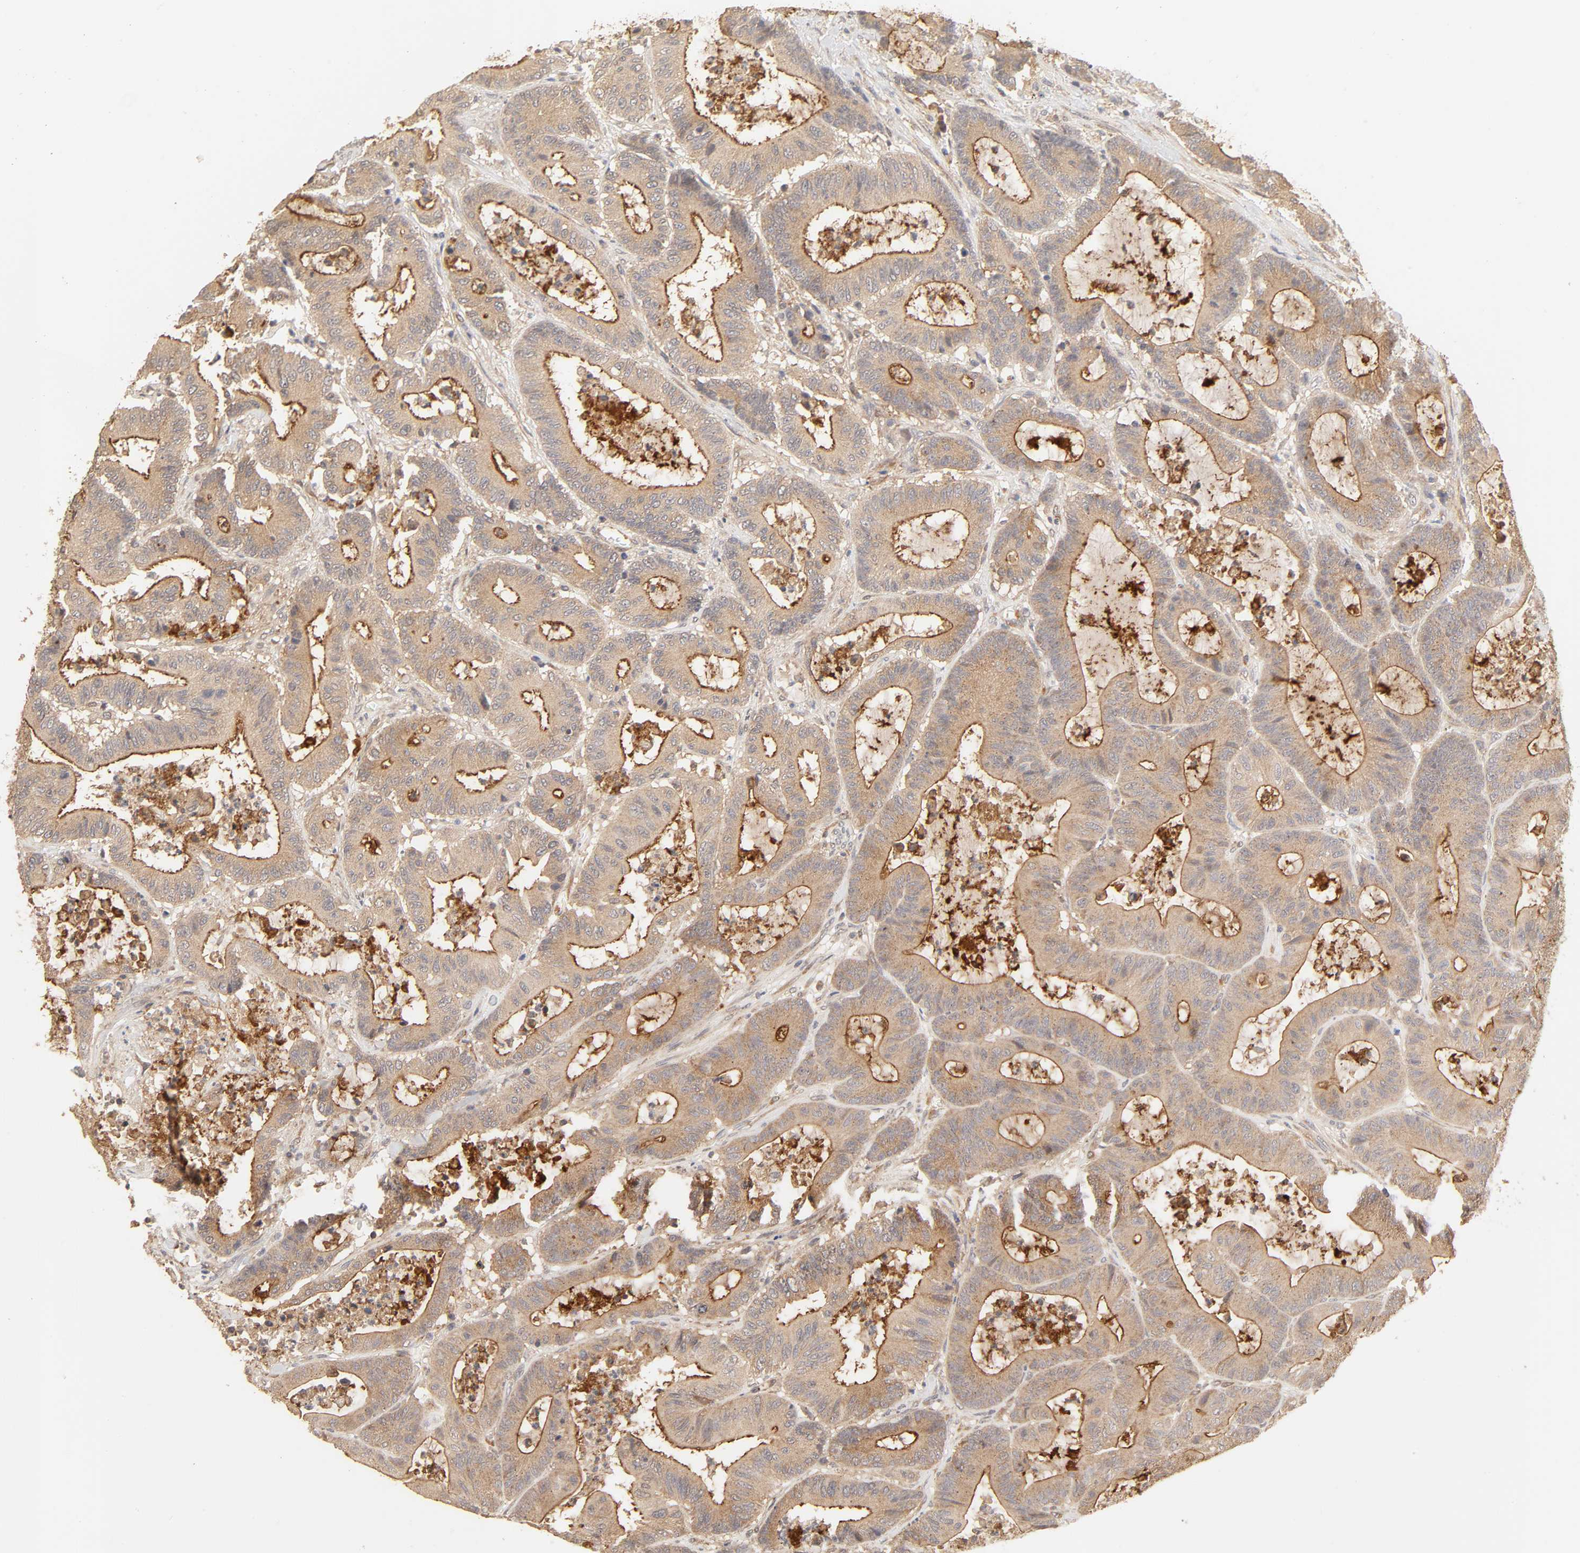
{"staining": {"intensity": "strong", "quantity": ">75%", "location": "cytoplasmic/membranous"}, "tissue": "colorectal cancer", "cell_type": "Tumor cells", "image_type": "cancer", "snomed": [{"axis": "morphology", "description": "Adenocarcinoma, NOS"}, {"axis": "topography", "description": "Colon"}], "caption": "Human colorectal adenocarcinoma stained with a brown dye exhibits strong cytoplasmic/membranous positive expression in about >75% of tumor cells.", "gene": "EPS8", "patient": {"sex": "female", "age": 84}}